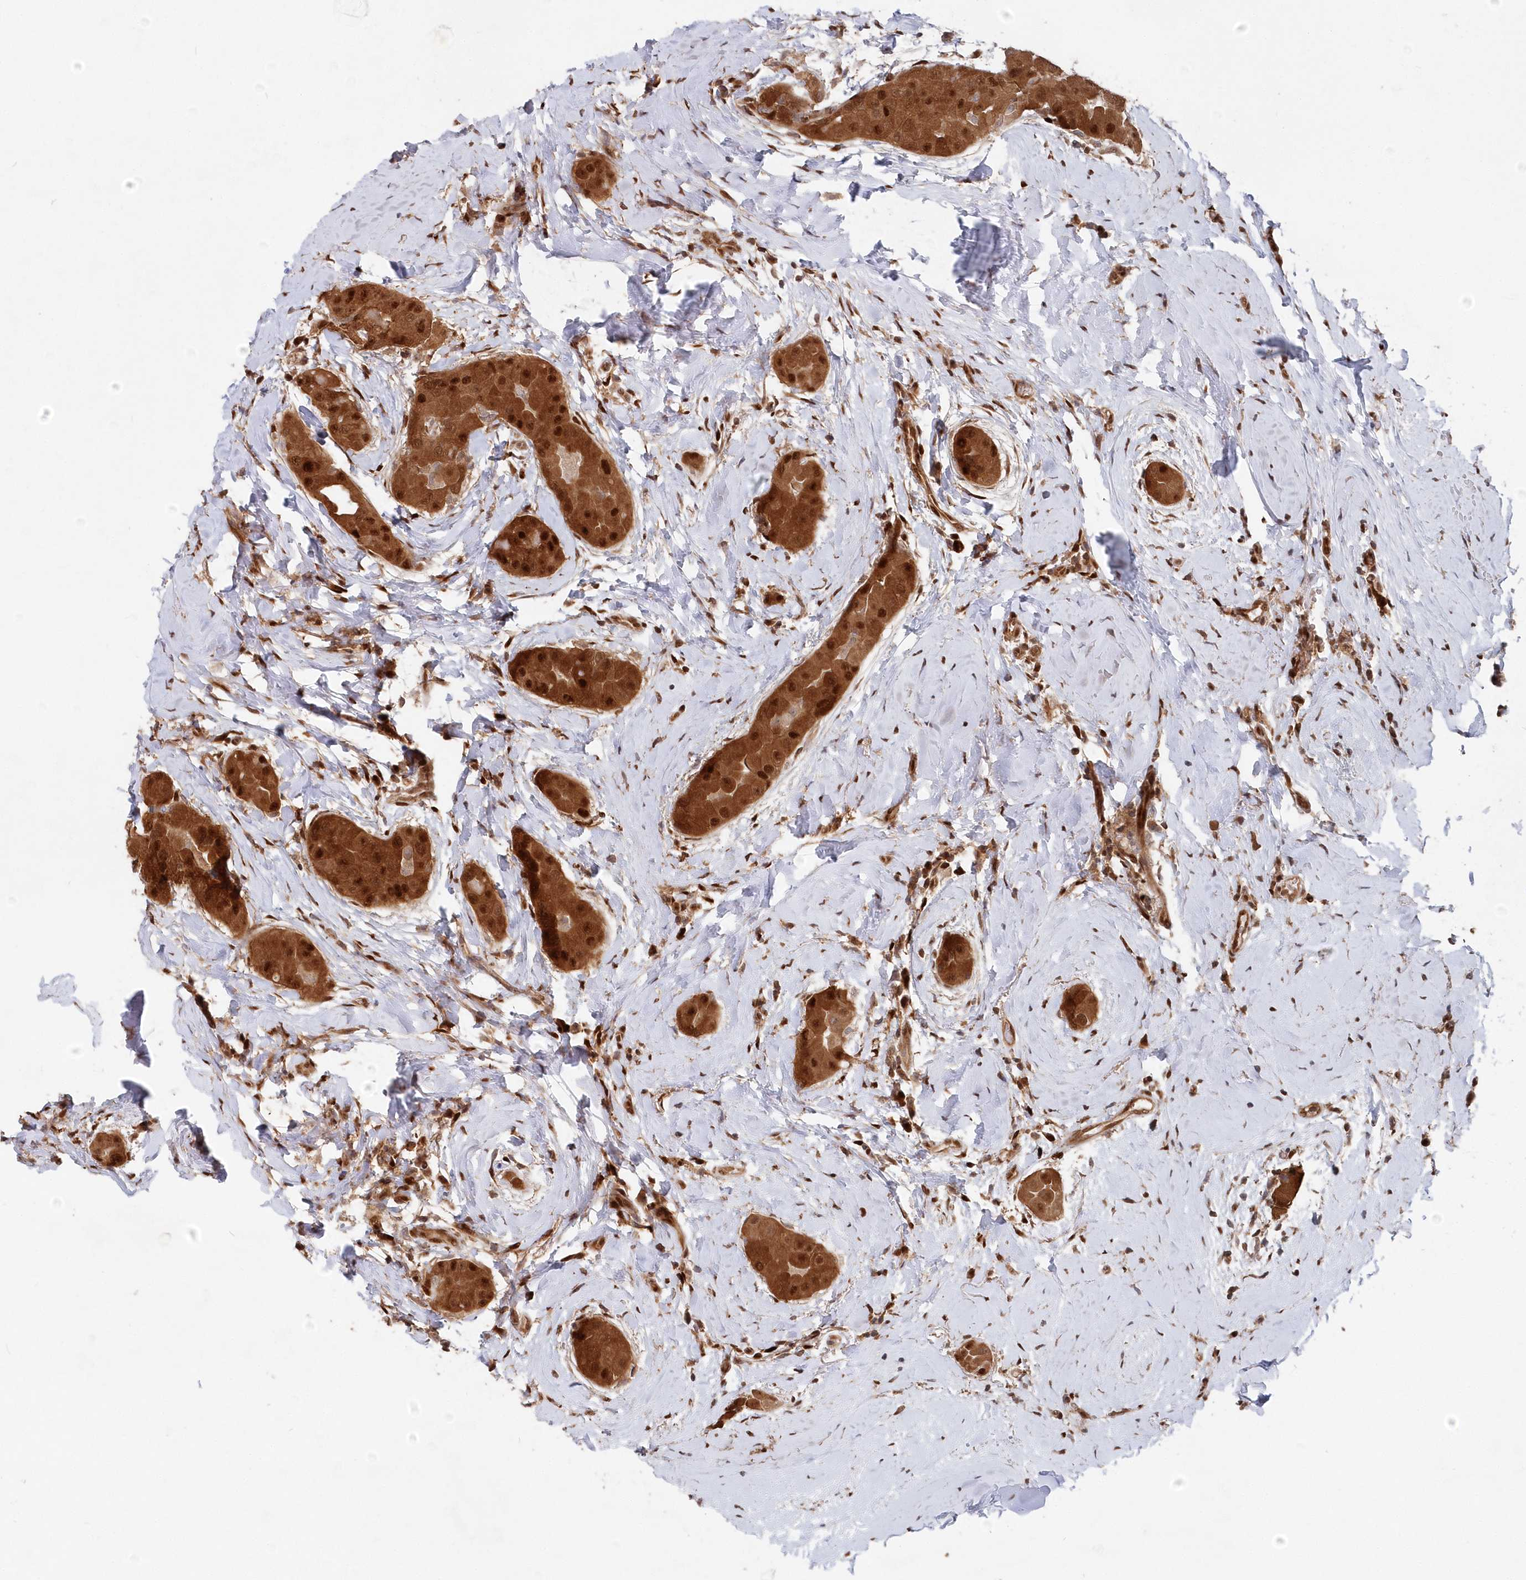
{"staining": {"intensity": "strong", "quantity": ">75%", "location": "cytoplasmic/membranous,nuclear"}, "tissue": "thyroid cancer", "cell_type": "Tumor cells", "image_type": "cancer", "snomed": [{"axis": "morphology", "description": "Papillary adenocarcinoma, NOS"}, {"axis": "topography", "description": "Thyroid gland"}], "caption": "Tumor cells reveal high levels of strong cytoplasmic/membranous and nuclear expression in approximately >75% of cells in thyroid cancer.", "gene": "ABHD14B", "patient": {"sex": "male", "age": 33}}